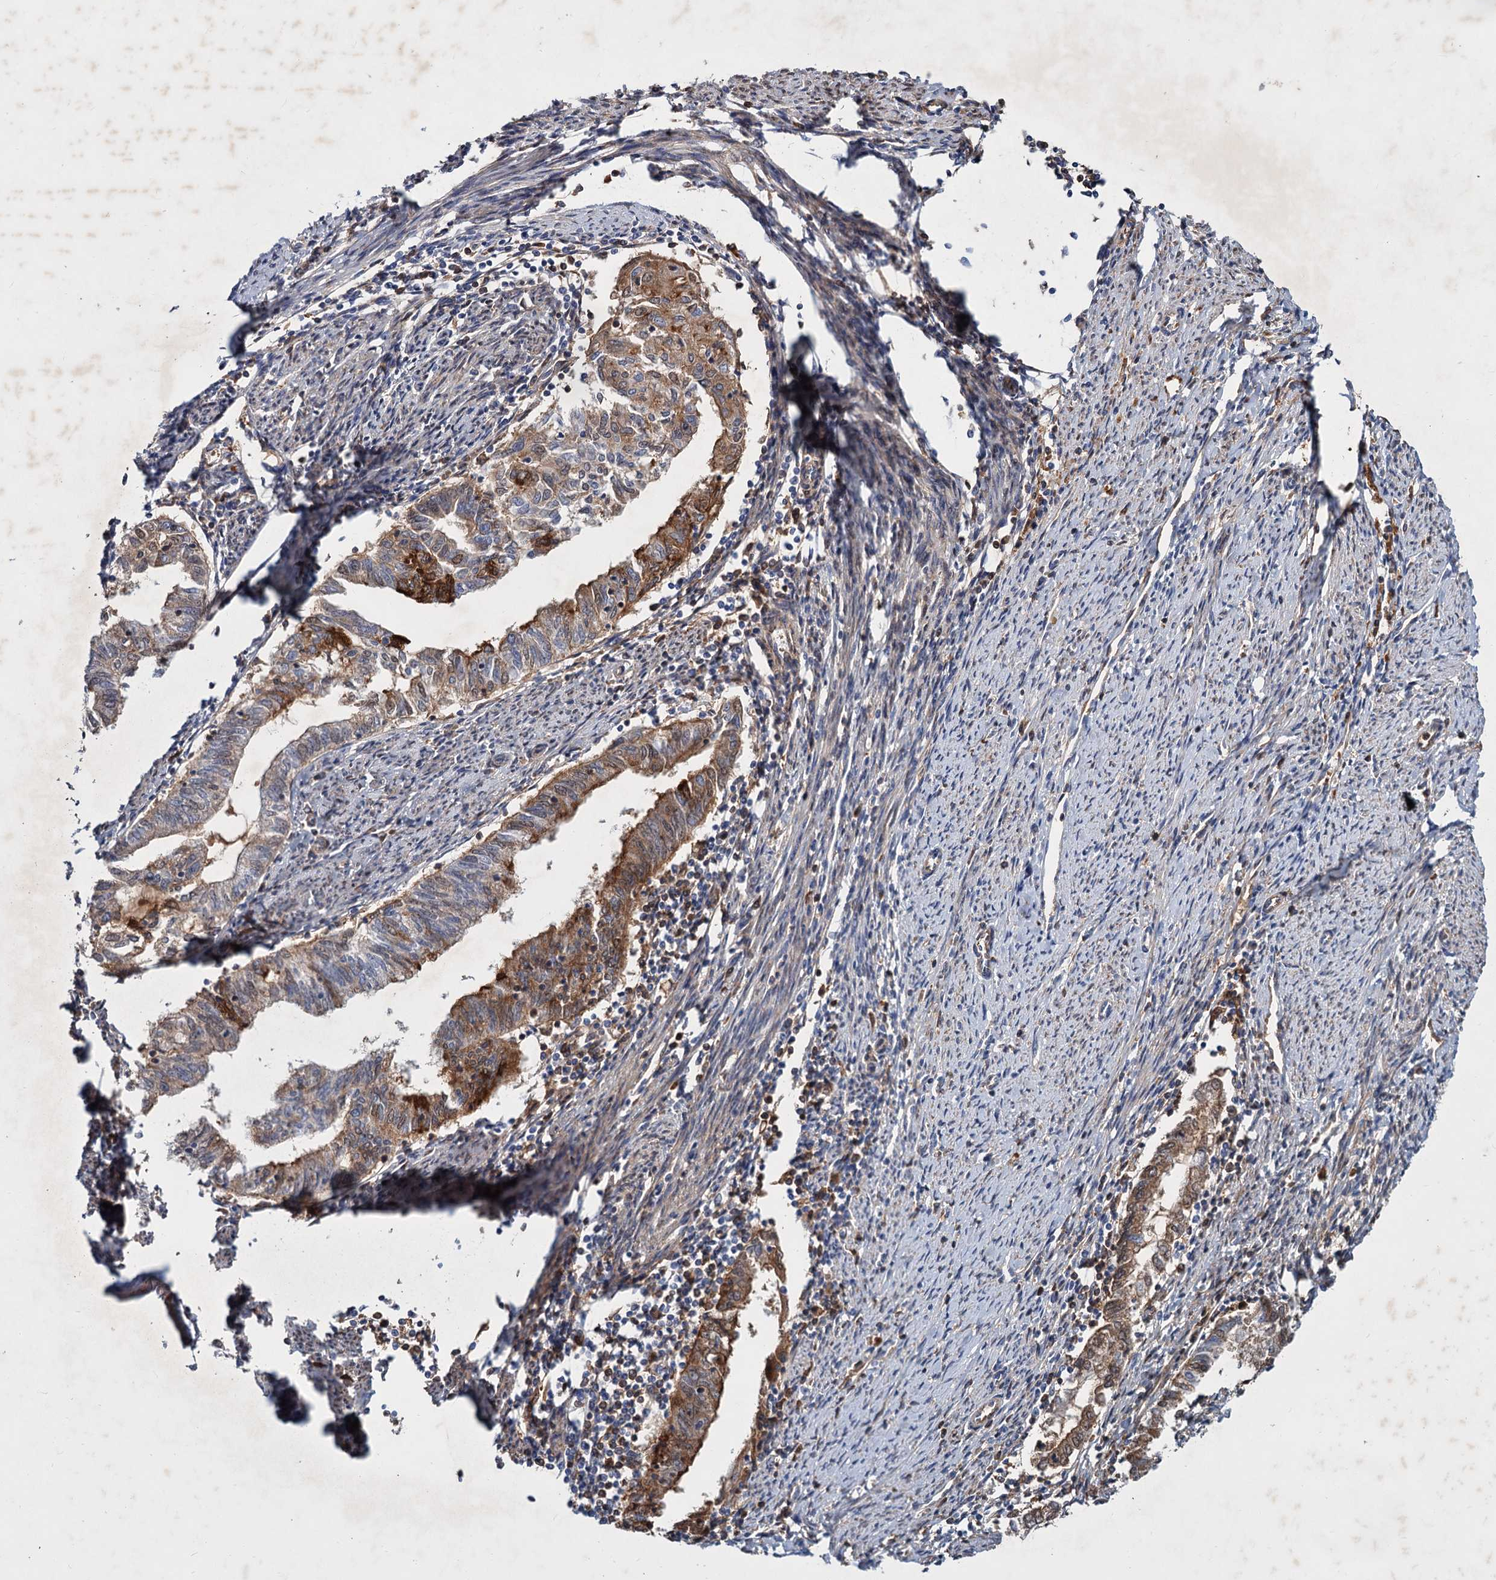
{"staining": {"intensity": "moderate", "quantity": "25%-75%", "location": "cytoplasmic/membranous"}, "tissue": "endometrial cancer", "cell_type": "Tumor cells", "image_type": "cancer", "snomed": [{"axis": "morphology", "description": "Adenocarcinoma, NOS"}, {"axis": "topography", "description": "Endometrium"}], "caption": "Protein analysis of endometrial cancer tissue displays moderate cytoplasmic/membranous staining in approximately 25%-75% of tumor cells. The protein is stained brown, and the nuclei are stained in blue (DAB IHC with brightfield microscopy, high magnification).", "gene": "CHRD", "patient": {"sex": "female", "age": 79}}